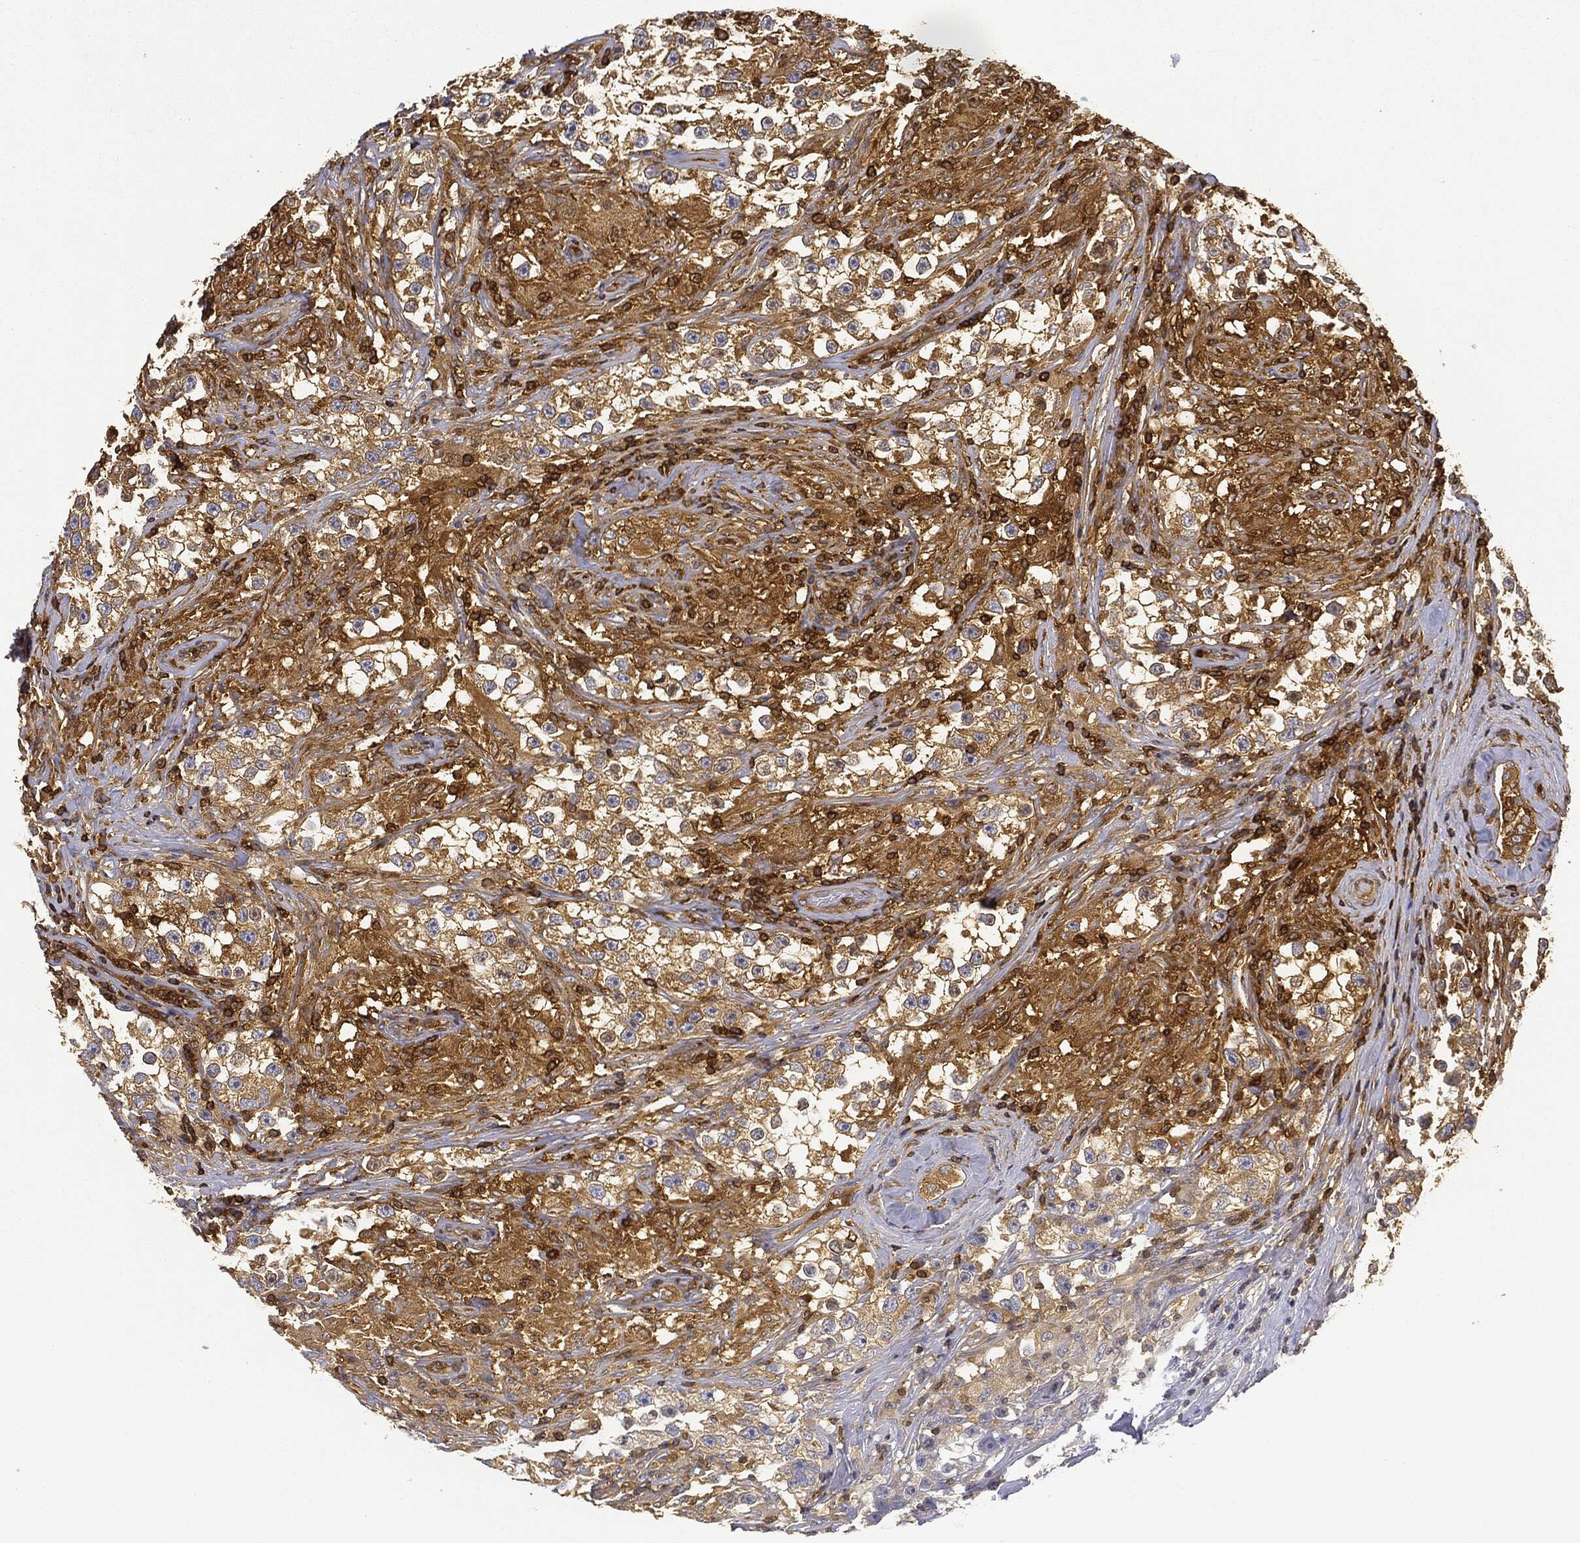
{"staining": {"intensity": "moderate", "quantity": "25%-75%", "location": "cytoplasmic/membranous"}, "tissue": "testis cancer", "cell_type": "Tumor cells", "image_type": "cancer", "snomed": [{"axis": "morphology", "description": "Seminoma, NOS"}, {"axis": "topography", "description": "Testis"}], "caption": "Tumor cells exhibit moderate cytoplasmic/membranous staining in approximately 25%-75% of cells in testis cancer (seminoma).", "gene": "WDR1", "patient": {"sex": "male", "age": 46}}